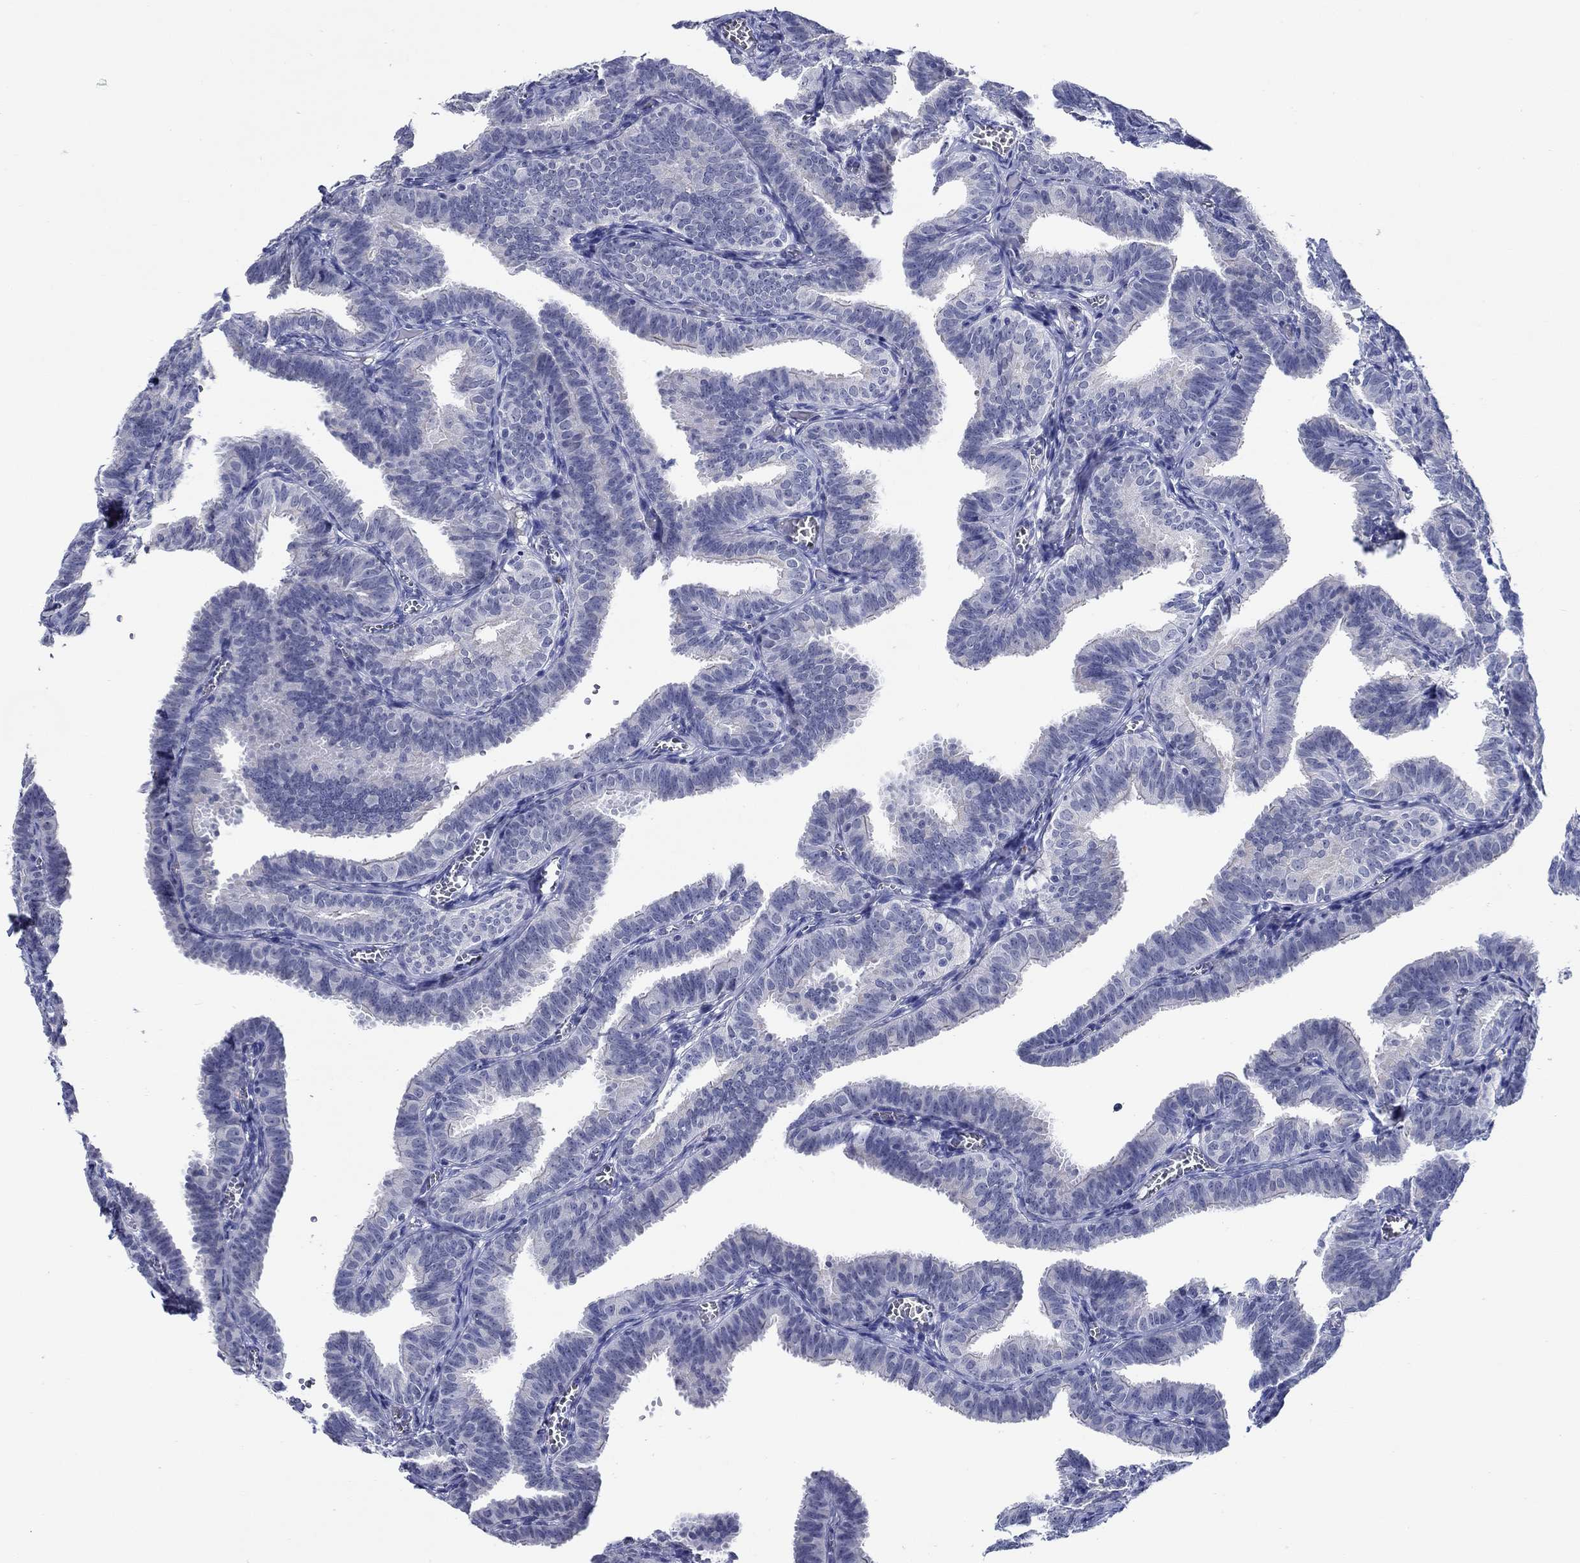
{"staining": {"intensity": "negative", "quantity": "none", "location": "none"}, "tissue": "fallopian tube", "cell_type": "Glandular cells", "image_type": "normal", "snomed": [{"axis": "morphology", "description": "Normal tissue, NOS"}, {"axis": "topography", "description": "Fallopian tube"}], "caption": "Fallopian tube stained for a protein using immunohistochemistry (IHC) reveals no staining glandular cells.", "gene": "MC2R", "patient": {"sex": "female", "age": 25}}